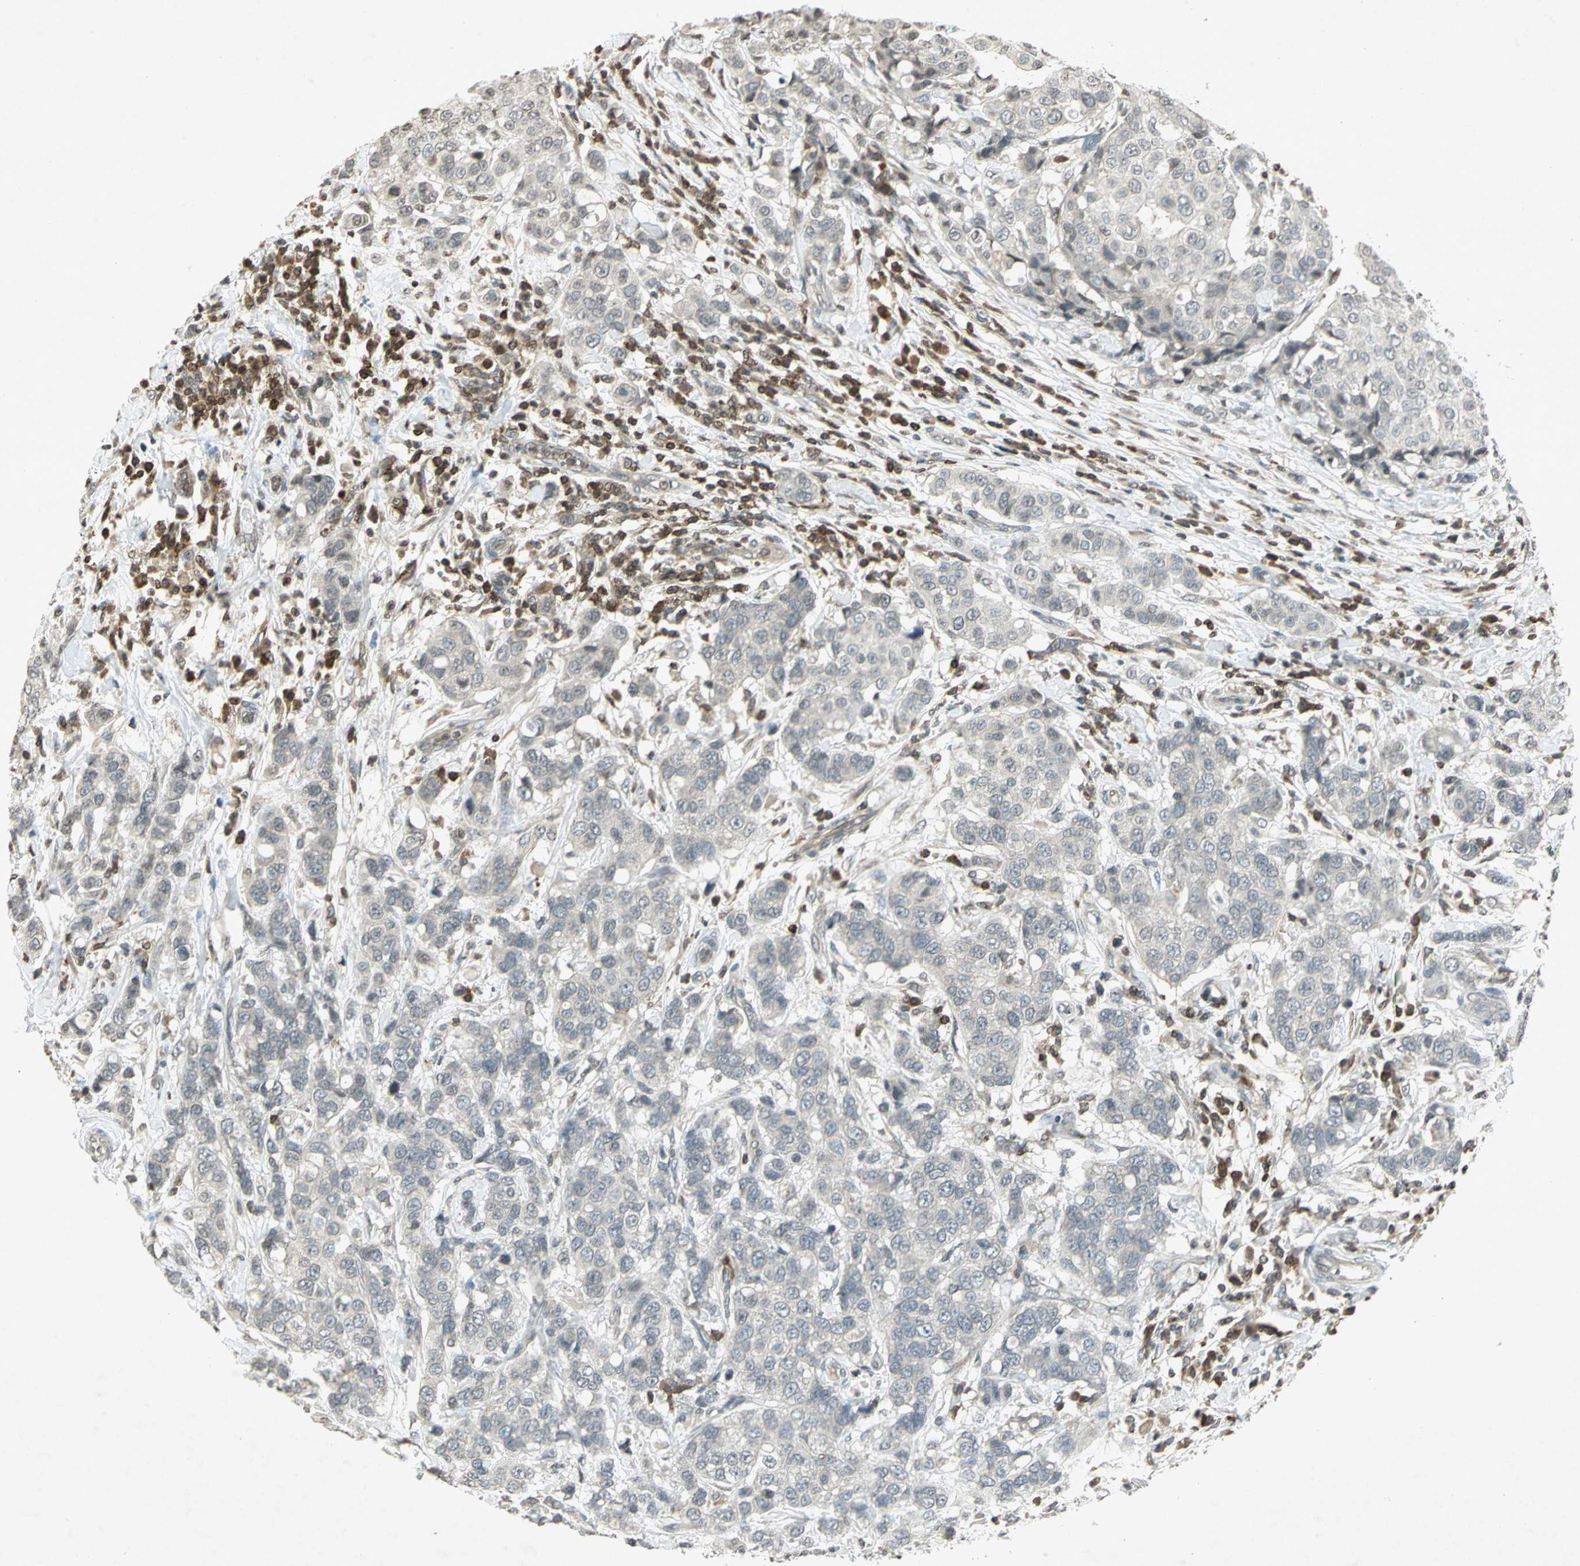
{"staining": {"intensity": "negative", "quantity": "none", "location": "none"}, "tissue": "breast cancer", "cell_type": "Tumor cells", "image_type": "cancer", "snomed": [{"axis": "morphology", "description": "Duct carcinoma"}, {"axis": "topography", "description": "Breast"}], "caption": "Immunohistochemistry of human invasive ductal carcinoma (breast) reveals no staining in tumor cells.", "gene": "IL16", "patient": {"sex": "female", "age": 27}}